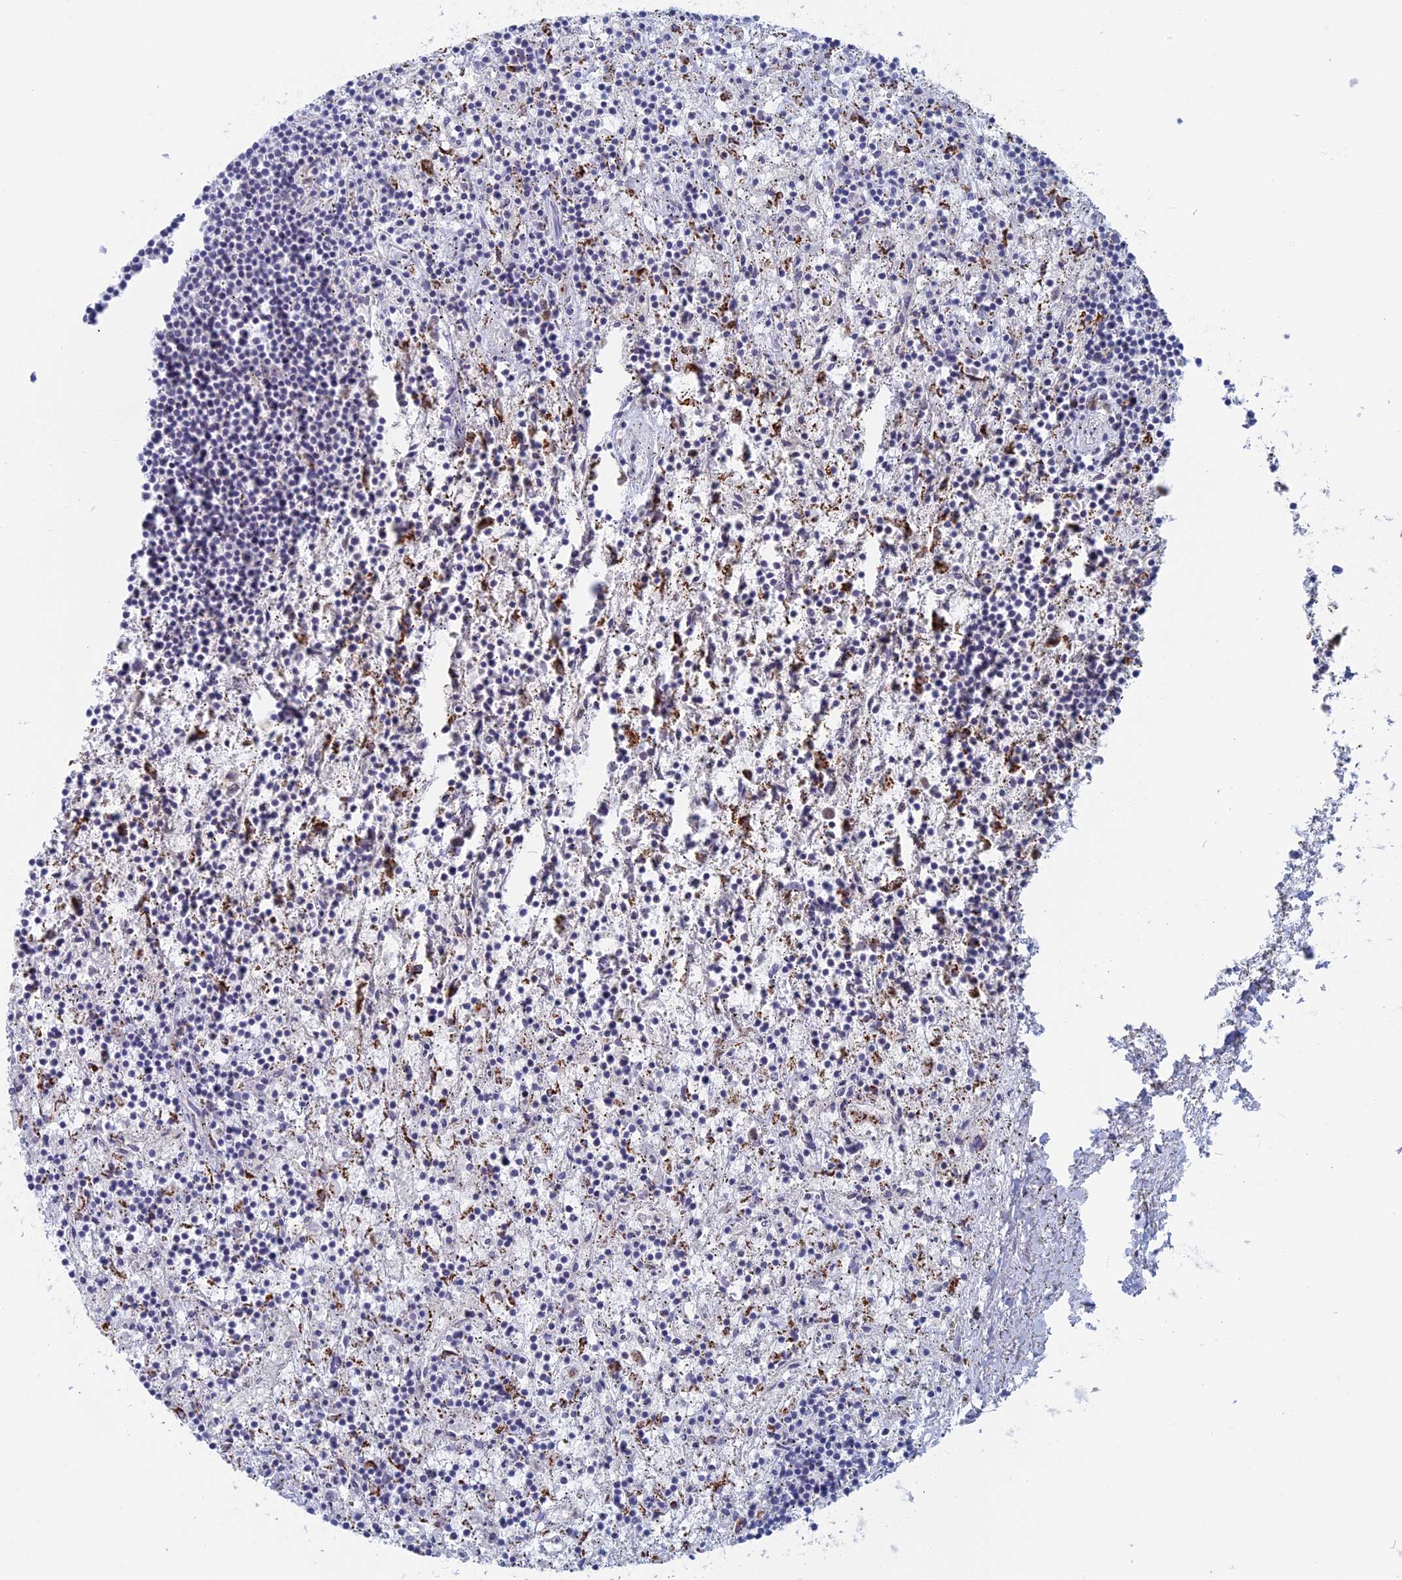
{"staining": {"intensity": "negative", "quantity": "none", "location": "none"}, "tissue": "lymphoma", "cell_type": "Tumor cells", "image_type": "cancer", "snomed": [{"axis": "morphology", "description": "Malignant lymphoma, non-Hodgkin's type, Low grade"}, {"axis": "topography", "description": "Spleen"}], "caption": "Tumor cells show no significant protein staining in lymphoma. Nuclei are stained in blue.", "gene": "TBC1D30", "patient": {"sex": "male", "age": 76}}